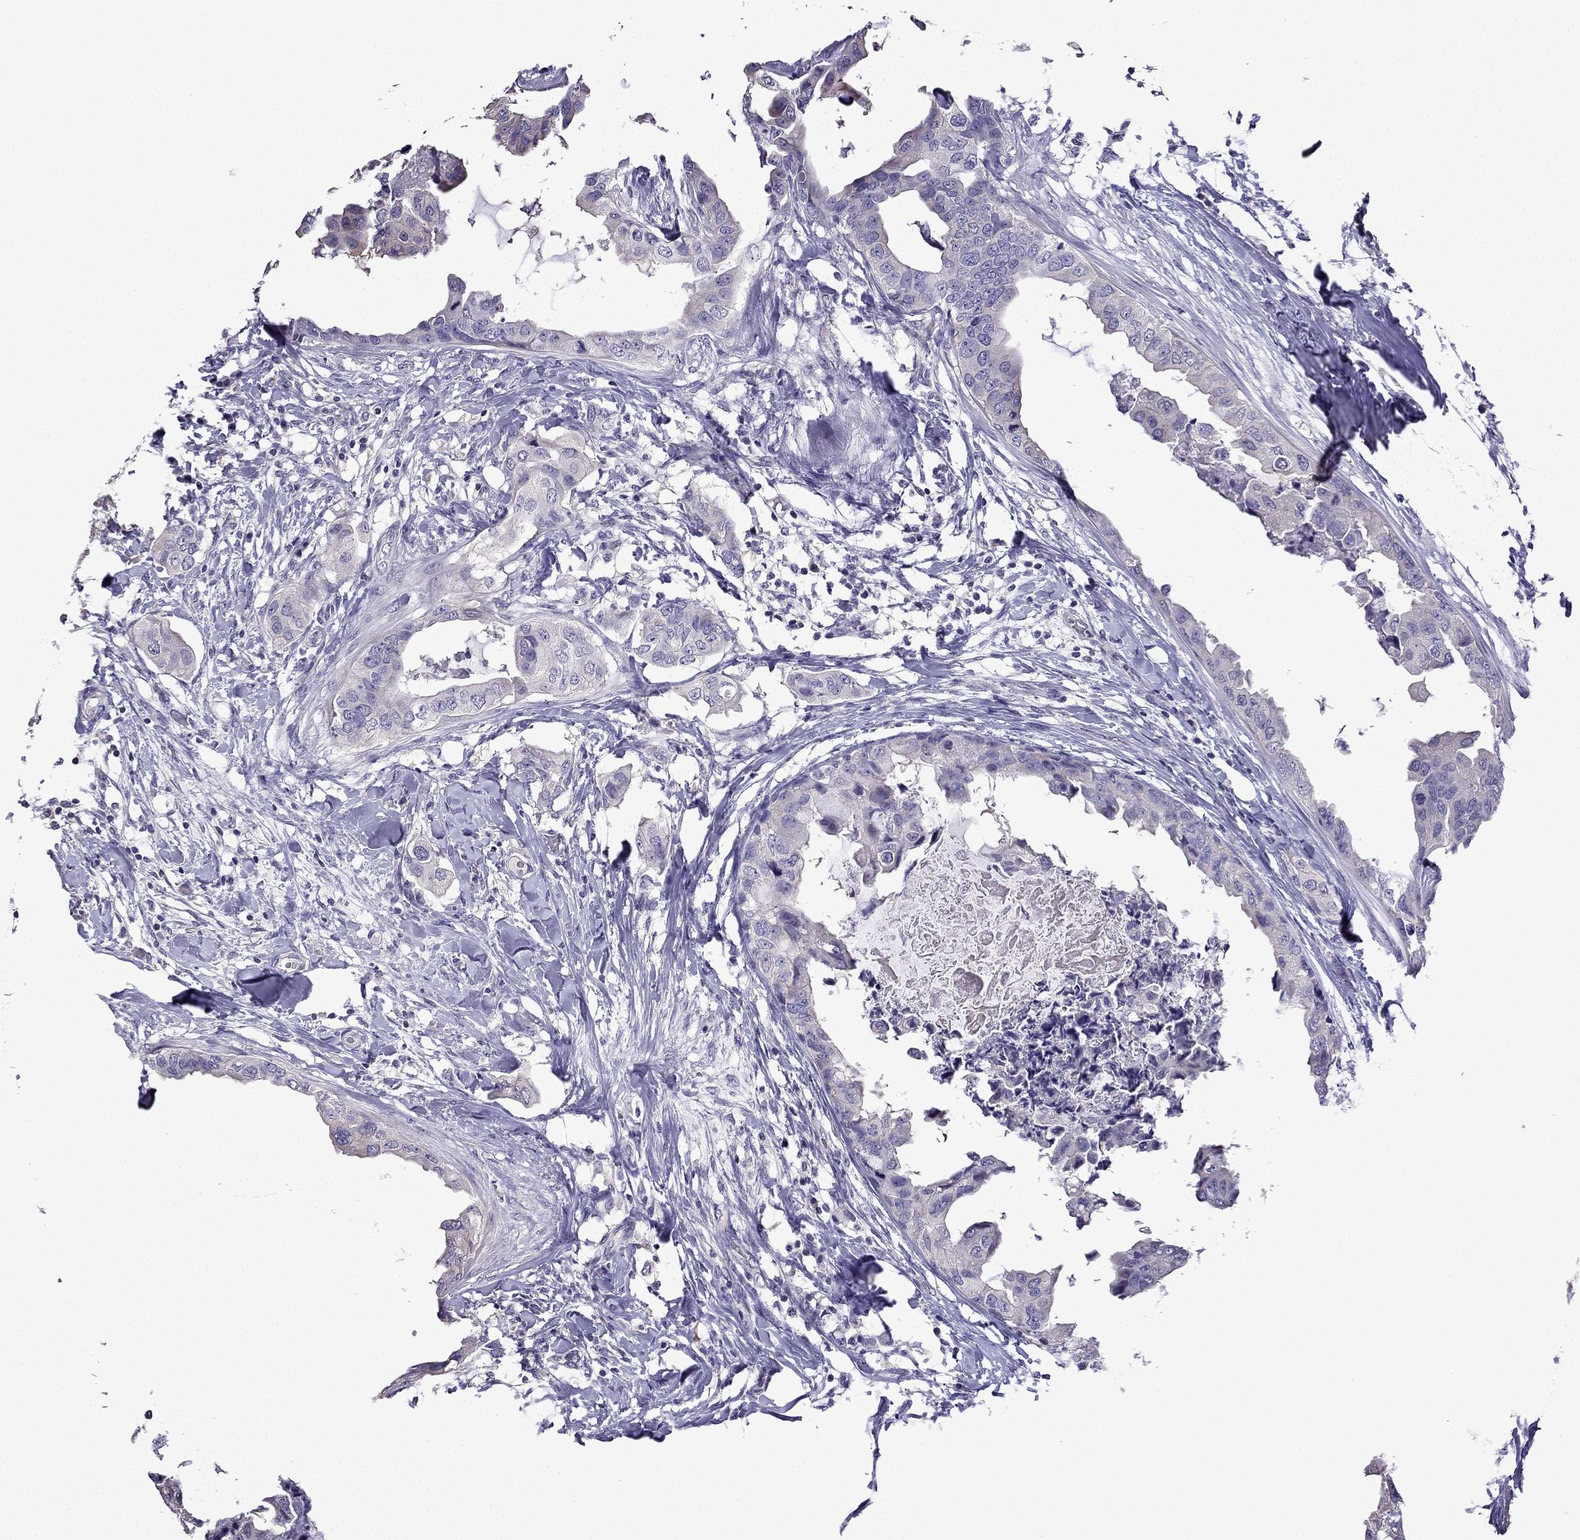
{"staining": {"intensity": "negative", "quantity": "none", "location": "none"}, "tissue": "breast cancer", "cell_type": "Tumor cells", "image_type": "cancer", "snomed": [{"axis": "morphology", "description": "Normal tissue, NOS"}, {"axis": "morphology", "description": "Duct carcinoma"}, {"axis": "topography", "description": "Breast"}], "caption": "Tumor cells show no significant protein expression in breast cancer. (Immunohistochemistry (ihc), brightfield microscopy, high magnification).", "gene": "TTN", "patient": {"sex": "female", "age": 40}}